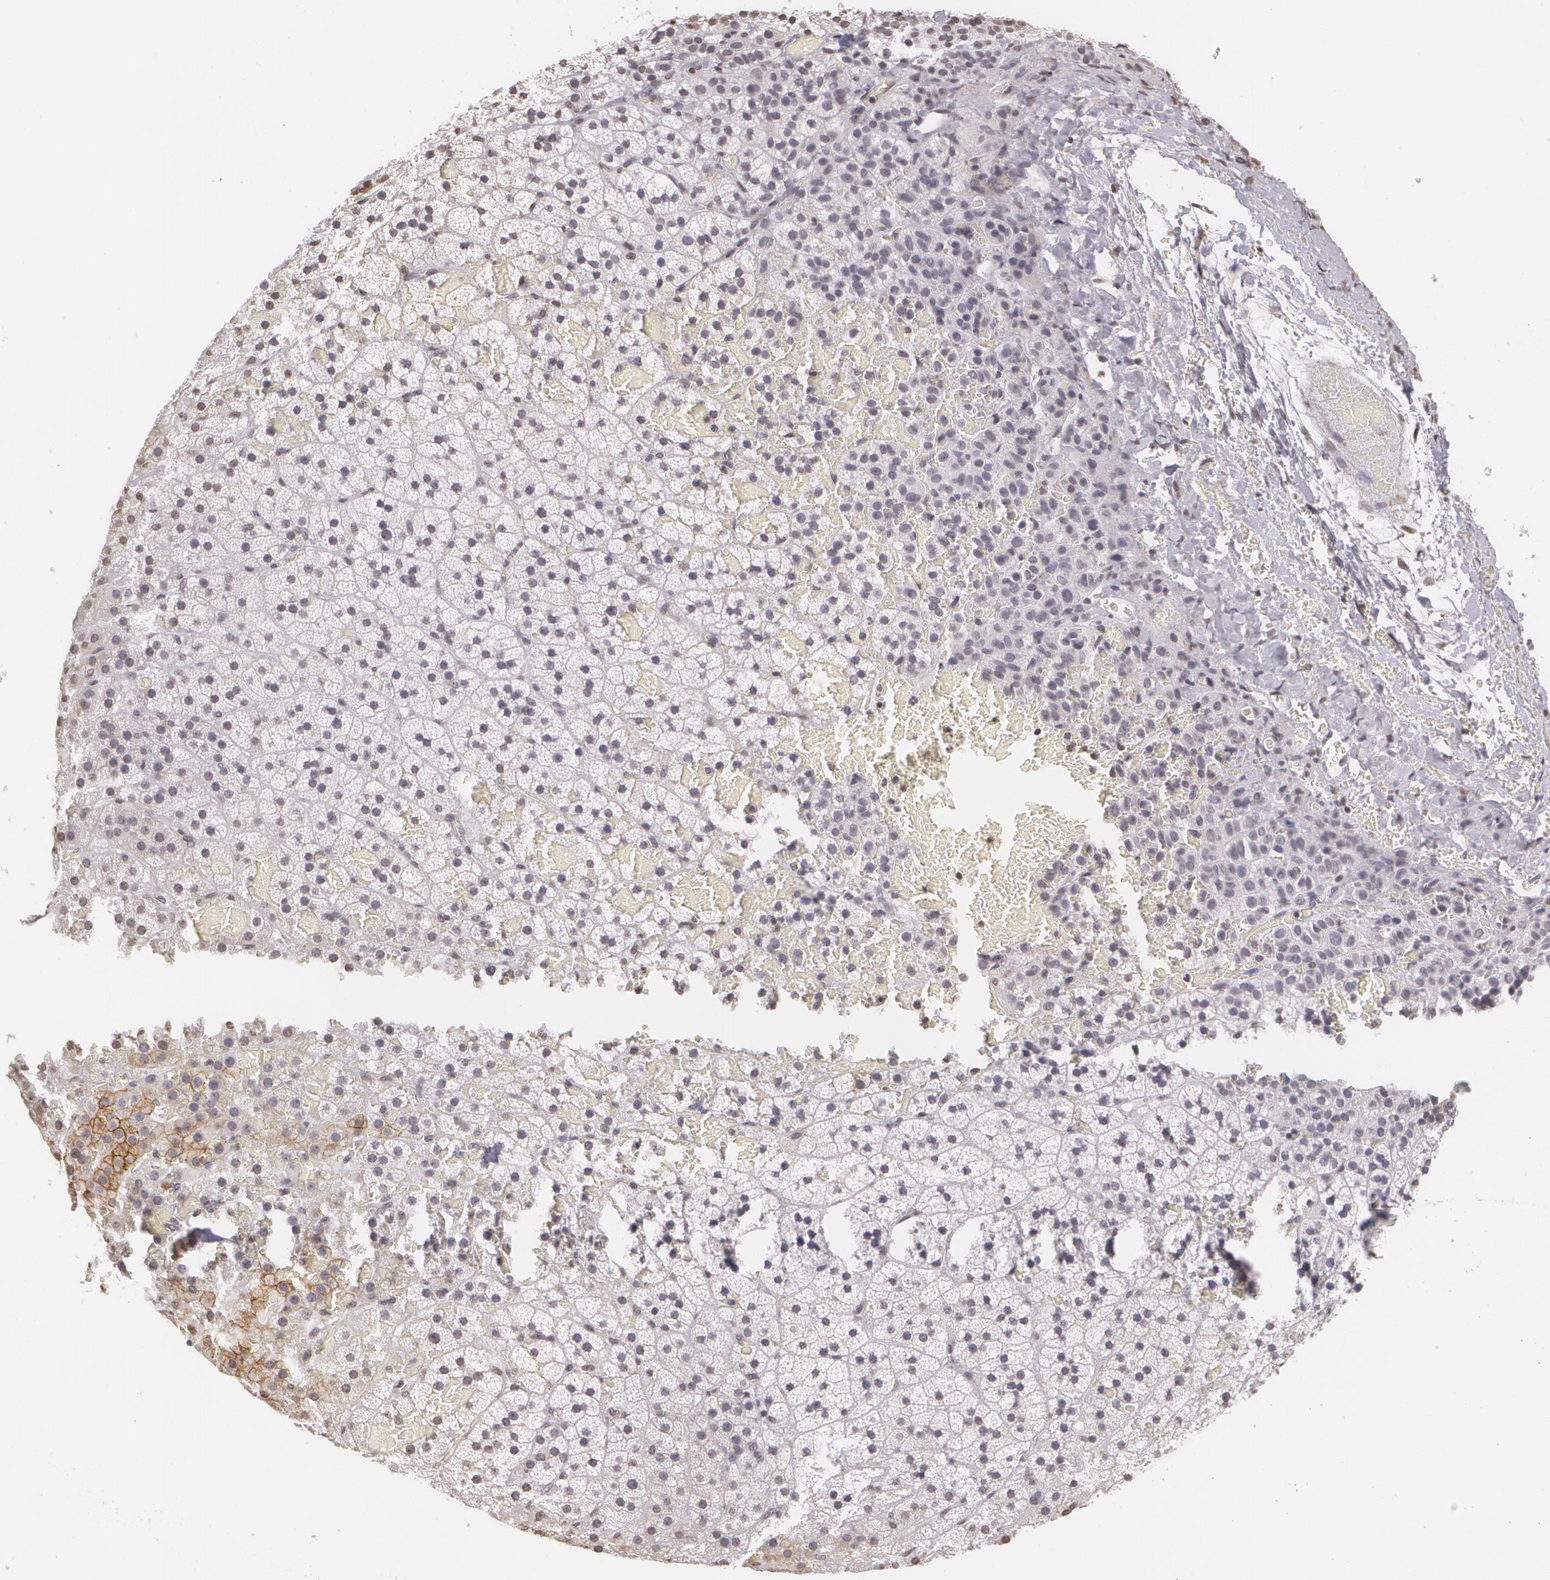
{"staining": {"intensity": "moderate", "quantity": "<25%", "location": "cytoplasmic/membranous"}, "tissue": "adrenal gland", "cell_type": "Glandular cells", "image_type": "normal", "snomed": [{"axis": "morphology", "description": "Normal tissue, NOS"}, {"axis": "topography", "description": "Adrenal gland"}], "caption": "Immunohistochemistry (IHC) histopathology image of unremarkable adrenal gland stained for a protein (brown), which demonstrates low levels of moderate cytoplasmic/membranous positivity in about <25% of glandular cells.", "gene": "MUC1", "patient": {"sex": "male", "age": 35}}